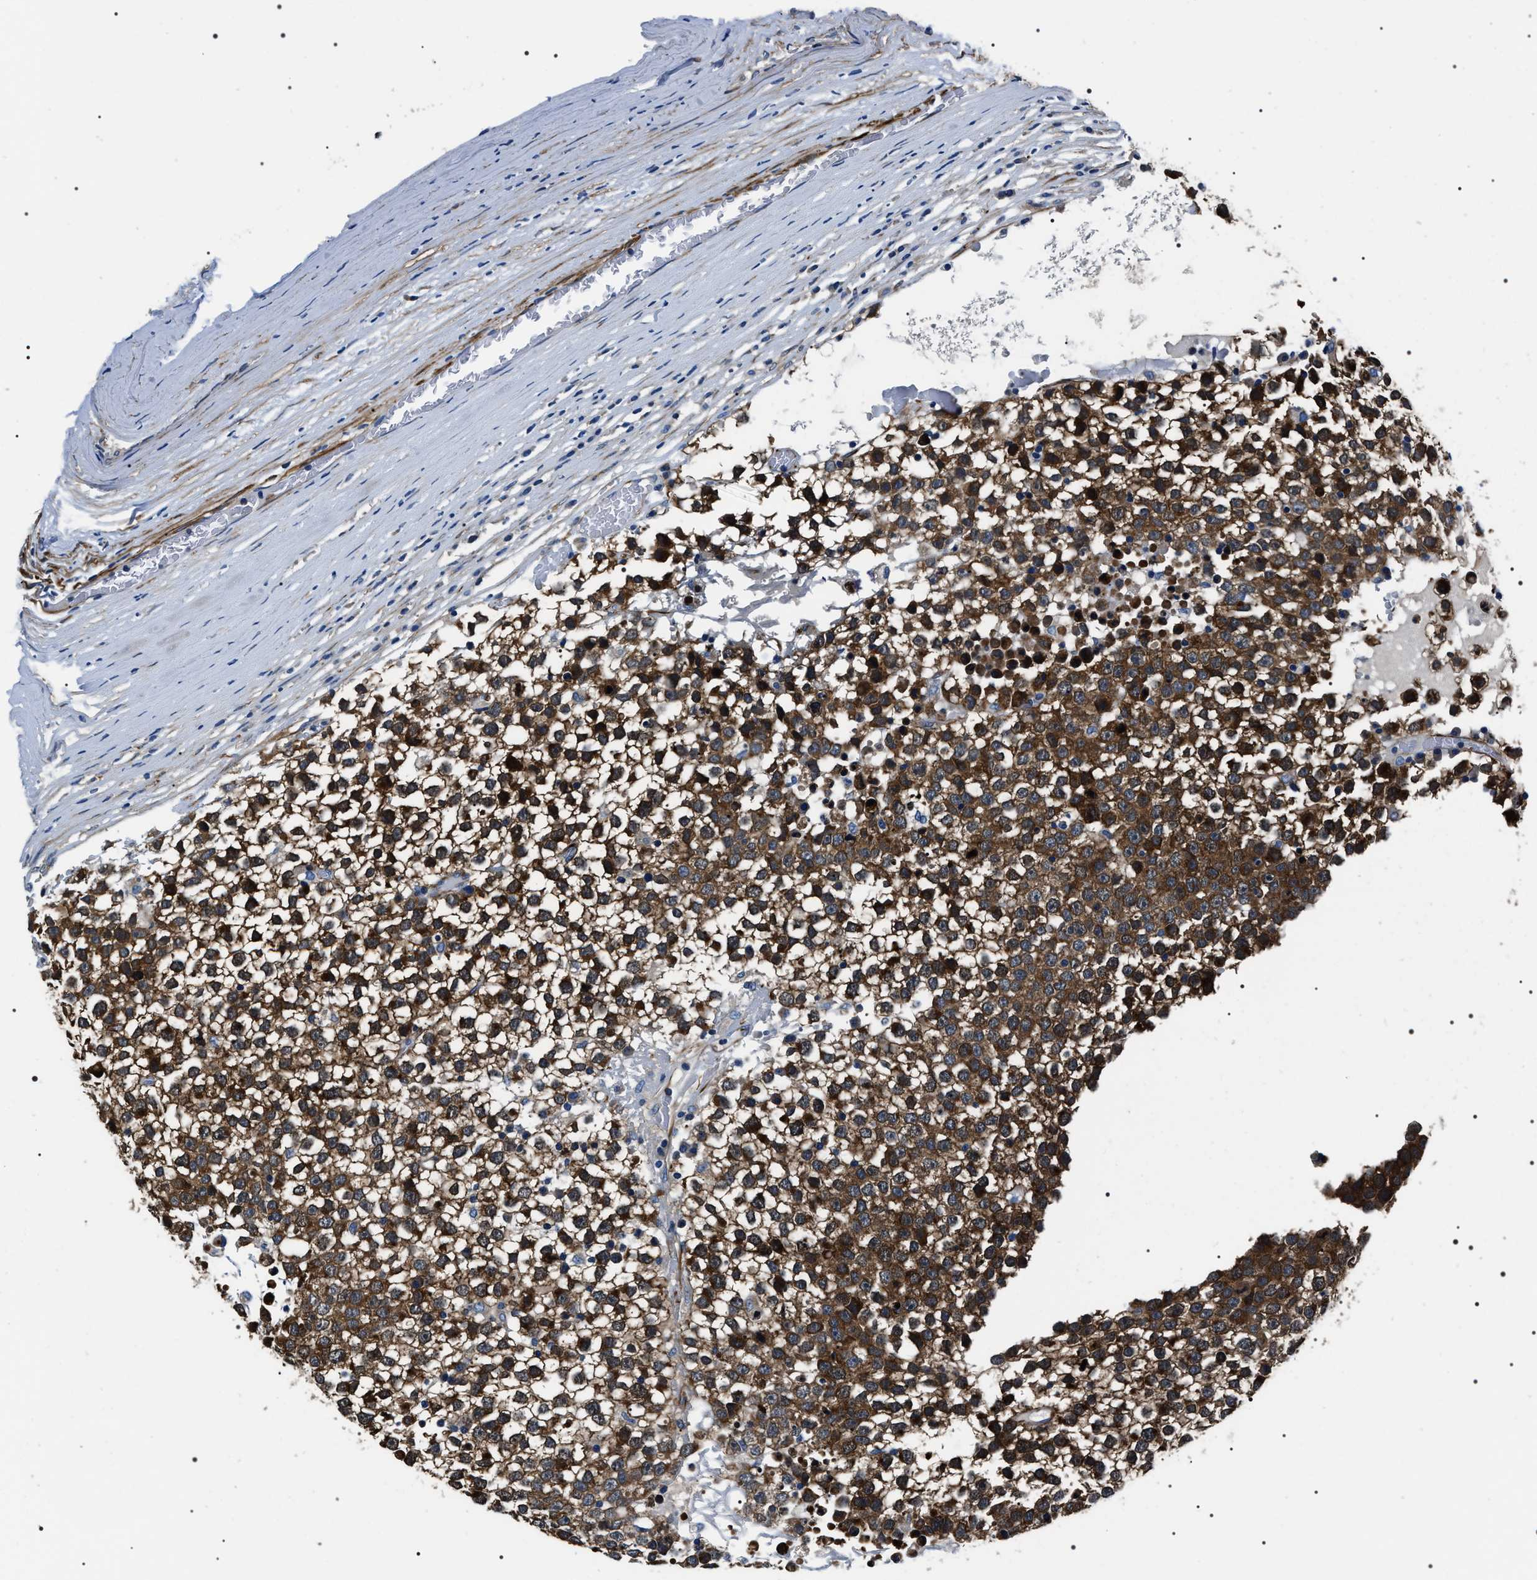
{"staining": {"intensity": "moderate", "quantity": ">75%", "location": "cytoplasmic/membranous"}, "tissue": "testis cancer", "cell_type": "Tumor cells", "image_type": "cancer", "snomed": [{"axis": "morphology", "description": "Seminoma, NOS"}, {"axis": "topography", "description": "Testis"}], "caption": "Tumor cells demonstrate medium levels of moderate cytoplasmic/membranous staining in approximately >75% of cells in human testis cancer.", "gene": "BAG2", "patient": {"sex": "male", "age": 65}}